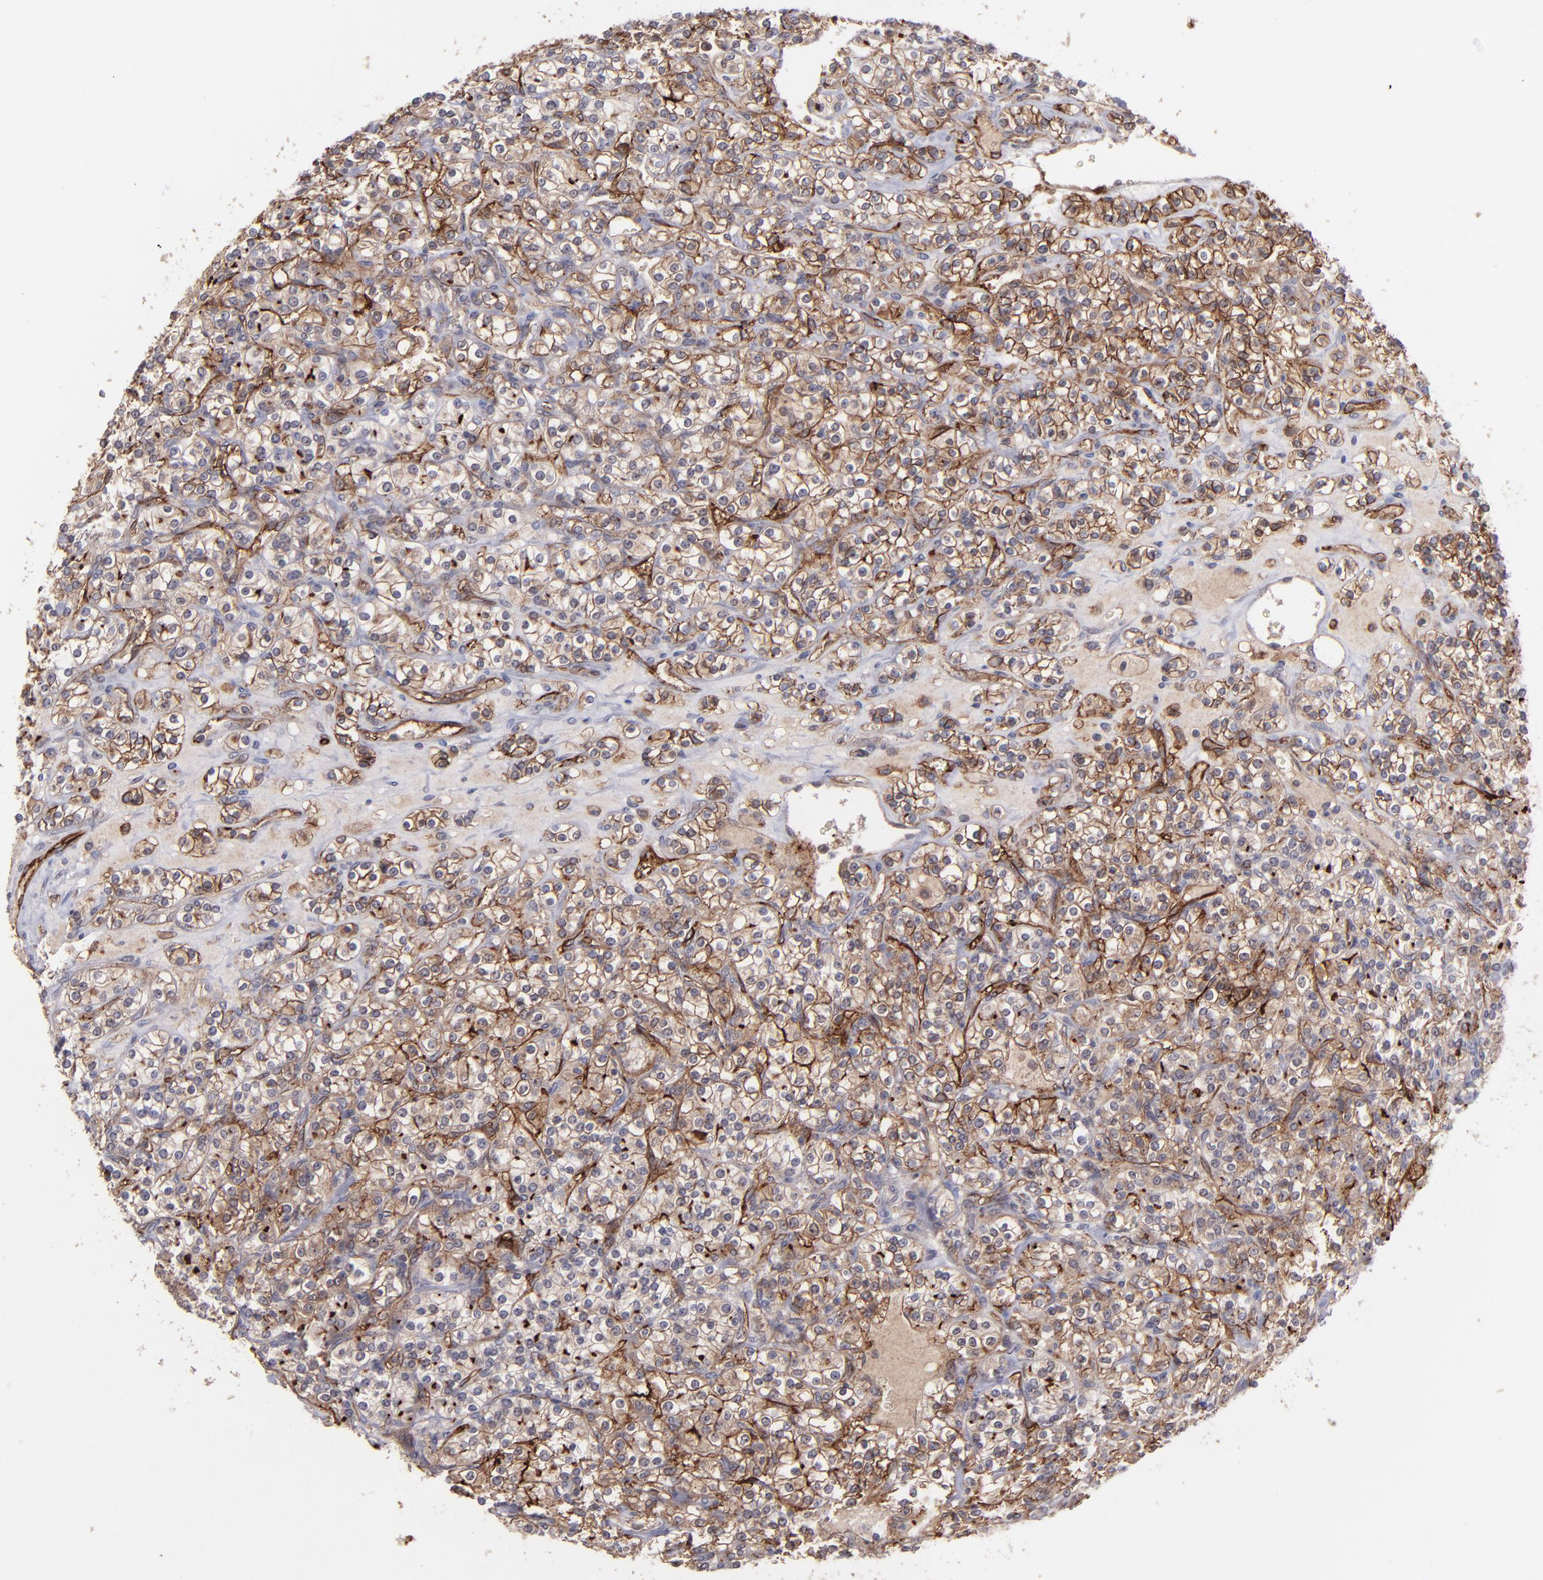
{"staining": {"intensity": "strong", "quantity": "25%-75%", "location": "cytoplasmic/membranous"}, "tissue": "renal cancer", "cell_type": "Tumor cells", "image_type": "cancer", "snomed": [{"axis": "morphology", "description": "Adenocarcinoma, NOS"}, {"axis": "topography", "description": "Kidney"}], "caption": "Tumor cells exhibit strong cytoplasmic/membranous expression in about 25%-75% of cells in renal cancer. Using DAB (3,3'-diaminobenzidine) (brown) and hematoxylin (blue) stains, captured at high magnification using brightfield microscopy.", "gene": "ICAM1", "patient": {"sex": "male", "age": 77}}